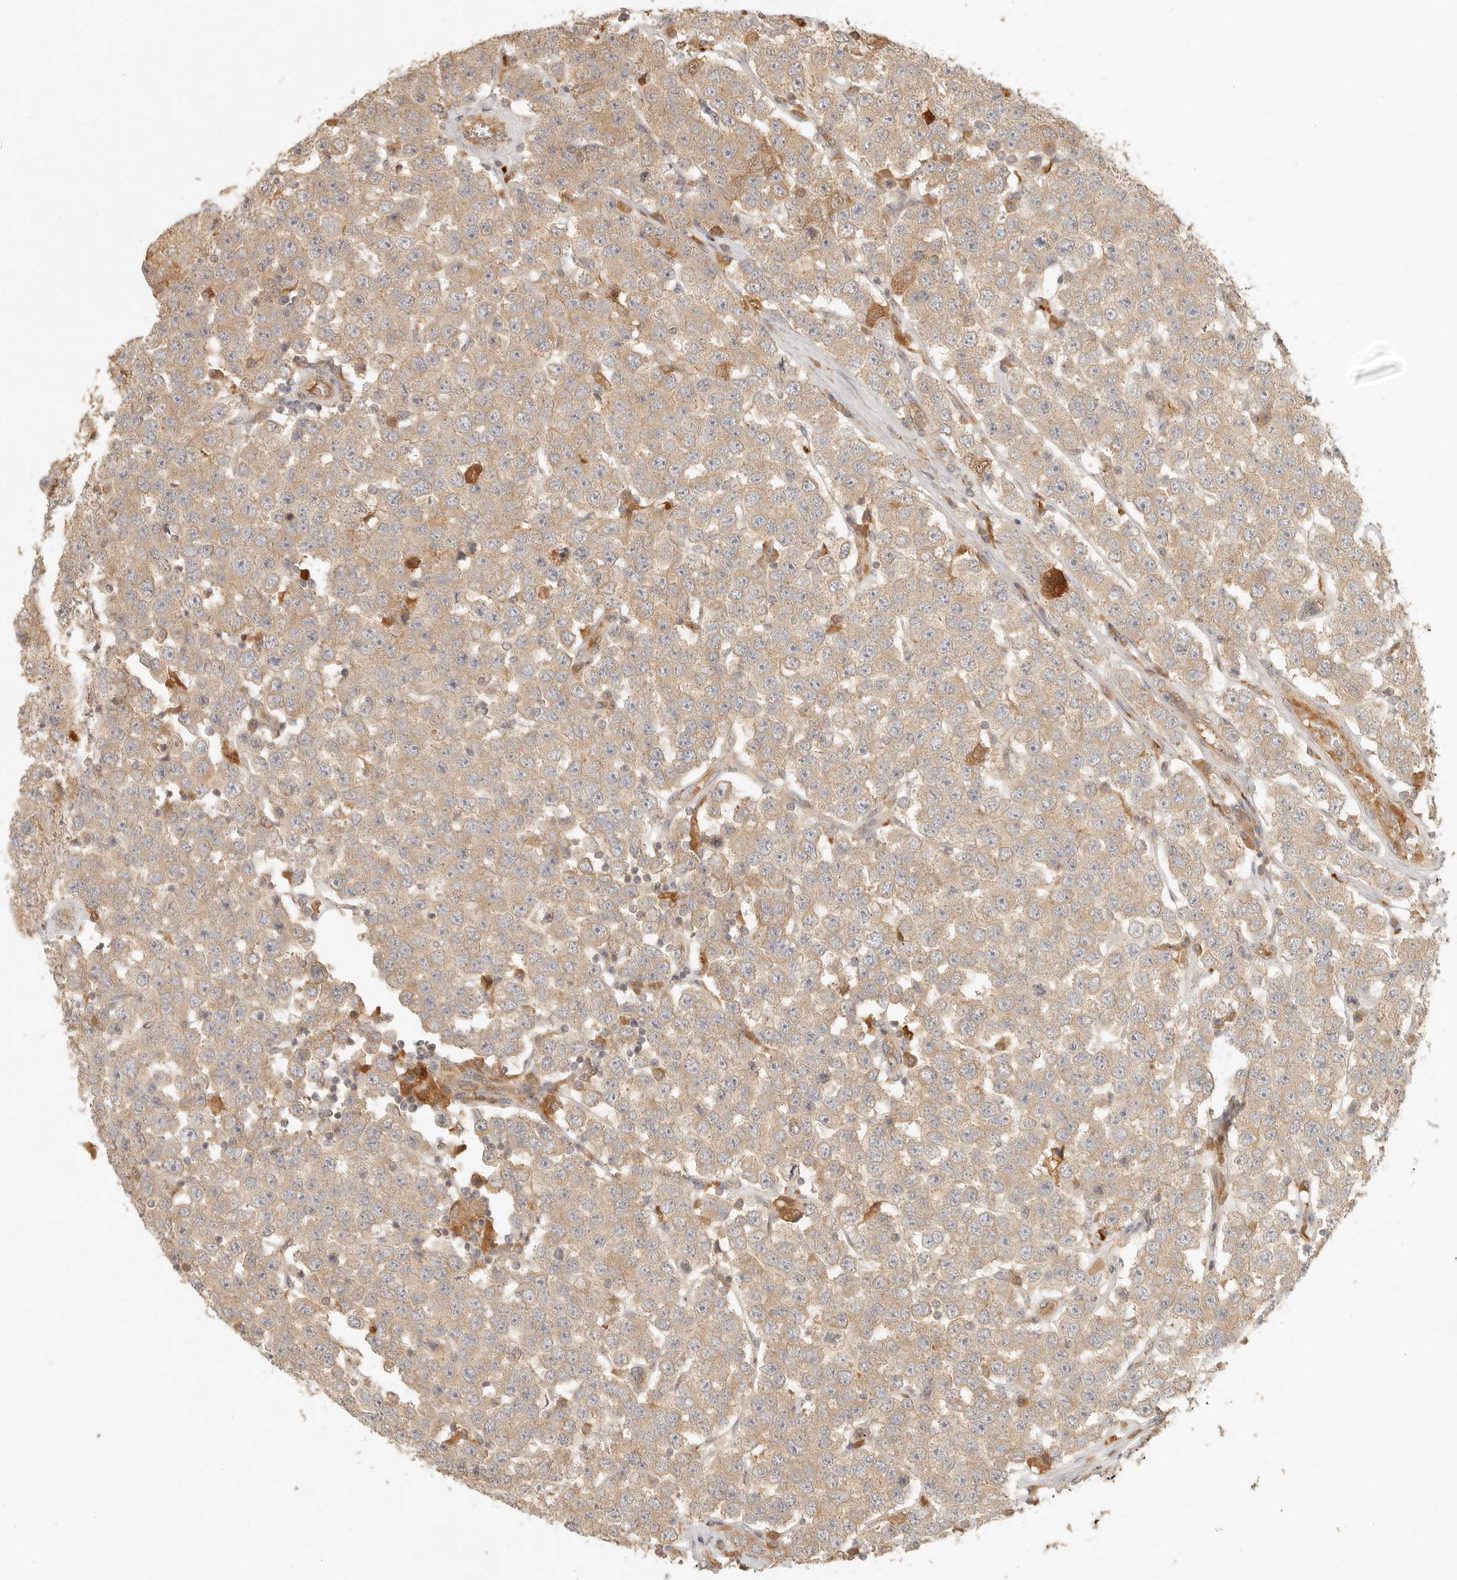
{"staining": {"intensity": "moderate", "quantity": ">75%", "location": "cytoplasmic/membranous"}, "tissue": "testis cancer", "cell_type": "Tumor cells", "image_type": "cancer", "snomed": [{"axis": "morphology", "description": "Seminoma, NOS"}, {"axis": "topography", "description": "Testis"}], "caption": "Protein expression analysis of seminoma (testis) displays moderate cytoplasmic/membranous expression in approximately >75% of tumor cells.", "gene": "ANKRD61", "patient": {"sex": "male", "age": 28}}